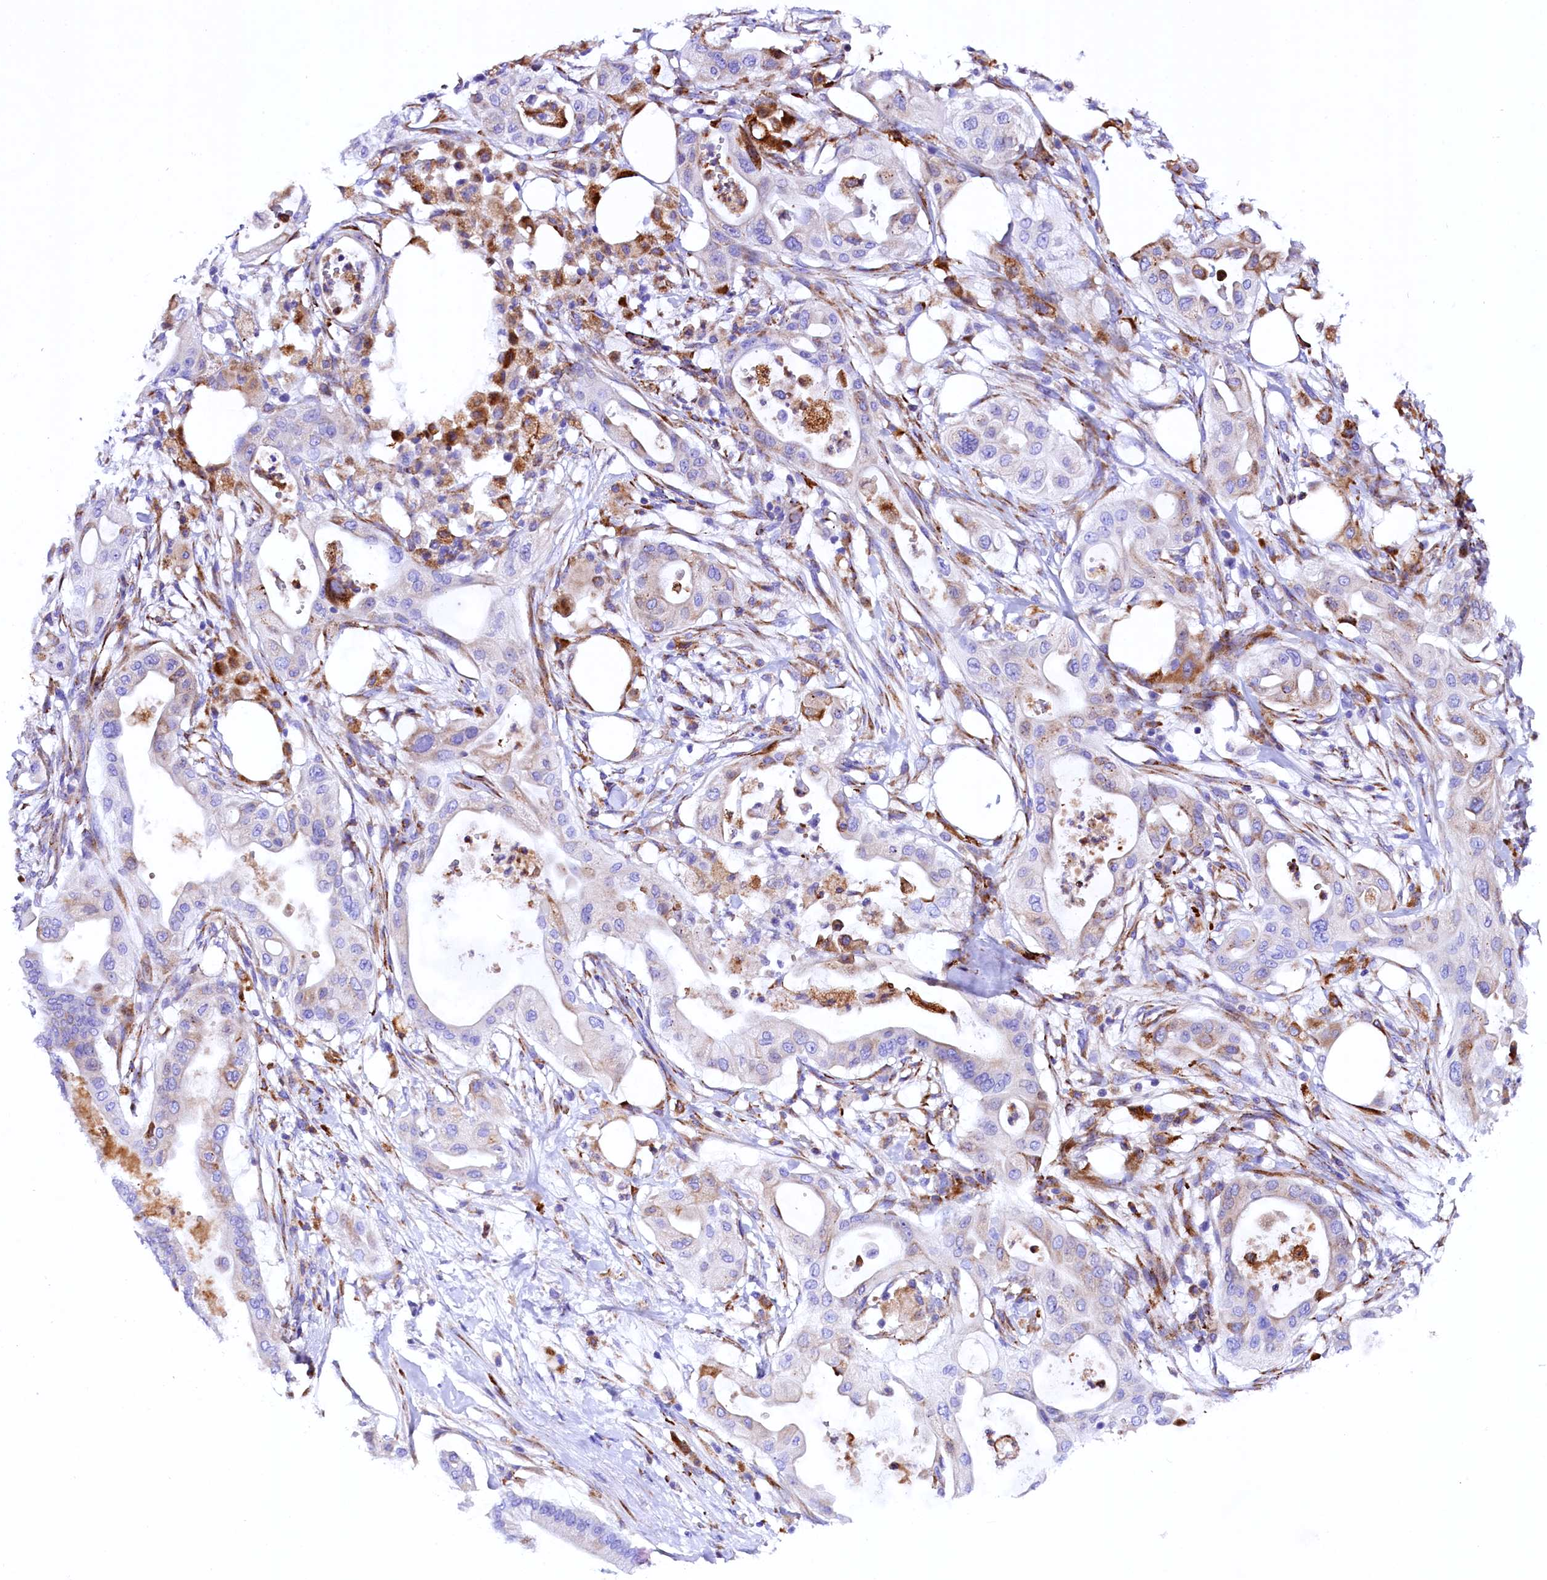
{"staining": {"intensity": "weak", "quantity": "<25%", "location": "cytoplasmic/membranous"}, "tissue": "pancreatic cancer", "cell_type": "Tumor cells", "image_type": "cancer", "snomed": [{"axis": "morphology", "description": "Adenocarcinoma, NOS"}, {"axis": "topography", "description": "Pancreas"}], "caption": "There is no significant positivity in tumor cells of pancreatic cancer.", "gene": "CMTR2", "patient": {"sex": "male", "age": 68}}